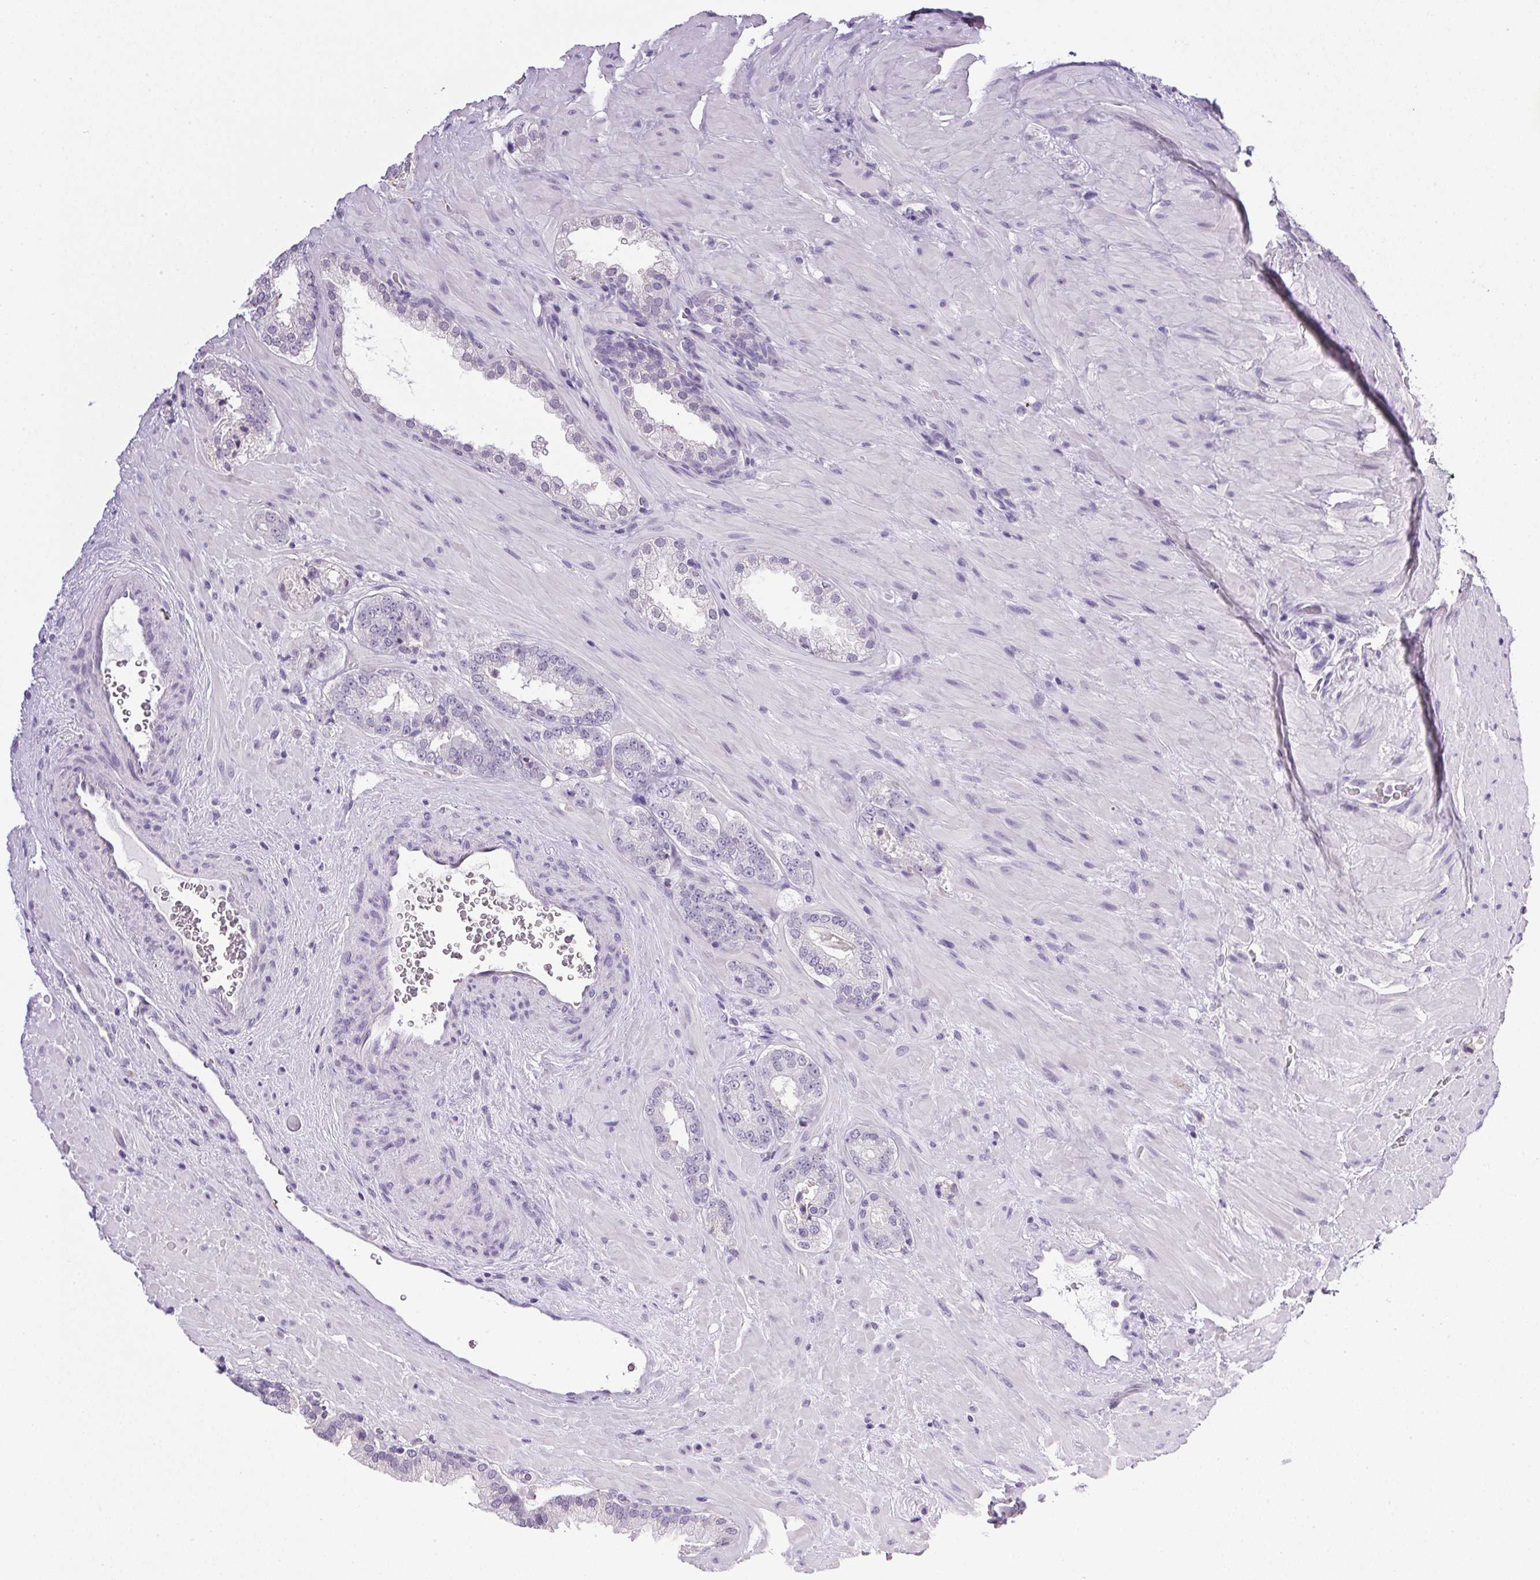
{"staining": {"intensity": "negative", "quantity": "none", "location": "none"}, "tissue": "prostate cancer", "cell_type": "Tumor cells", "image_type": "cancer", "snomed": [{"axis": "morphology", "description": "Adenocarcinoma, NOS"}, {"axis": "topography", "description": "Prostate"}], "caption": "Tumor cells show no significant expression in prostate cancer.", "gene": "PRL", "patient": {"sex": "male", "age": 63}}